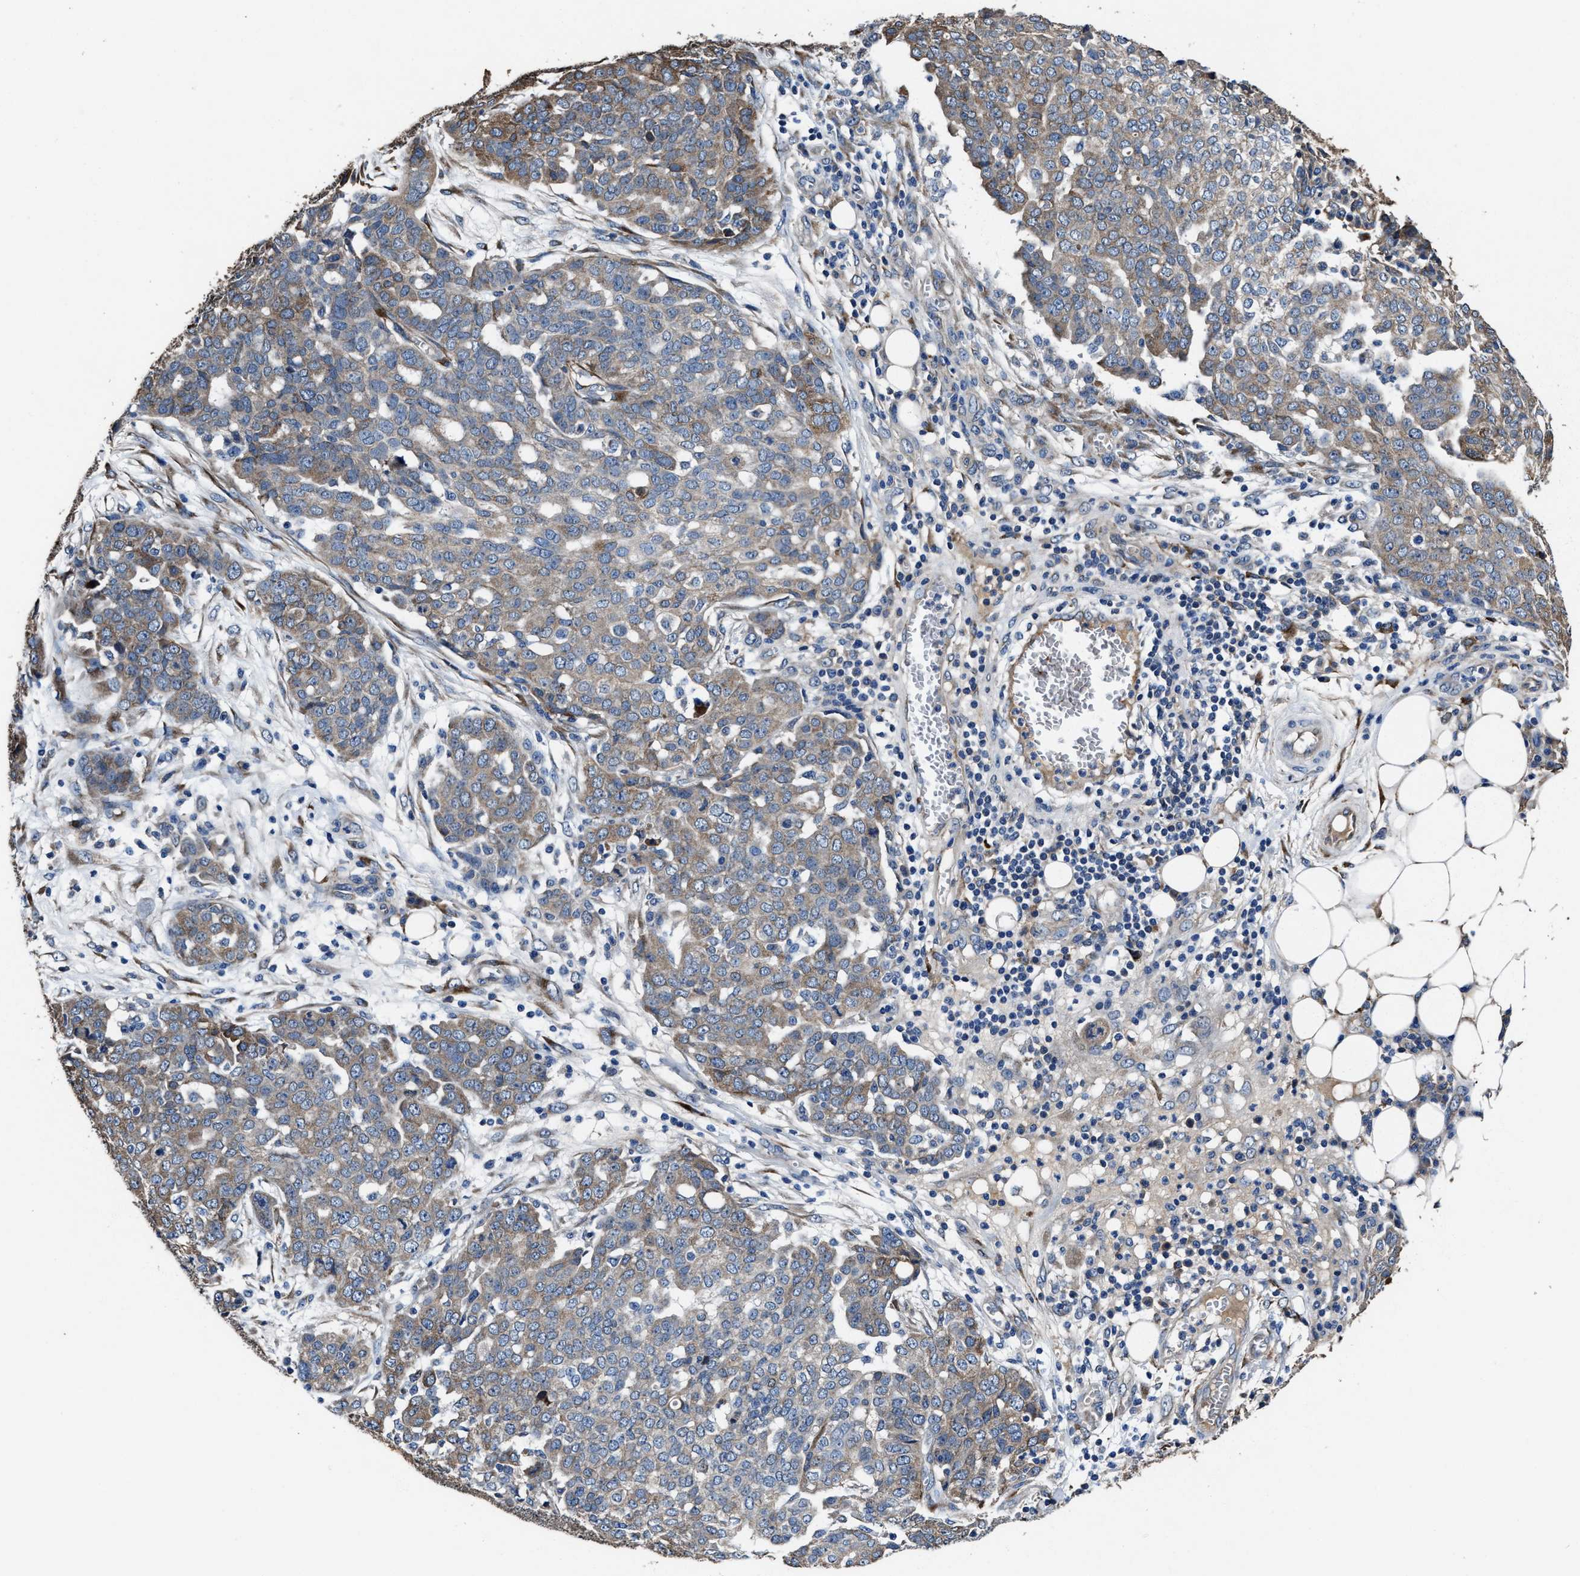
{"staining": {"intensity": "weak", "quantity": "25%-75%", "location": "cytoplasmic/membranous"}, "tissue": "ovarian cancer", "cell_type": "Tumor cells", "image_type": "cancer", "snomed": [{"axis": "morphology", "description": "Cystadenocarcinoma, serous, NOS"}, {"axis": "topography", "description": "Soft tissue"}, {"axis": "topography", "description": "Ovary"}], "caption": "This image demonstrates immunohistochemistry staining of ovarian cancer (serous cystadenocarcinoma), with low weak cytoplasmic/membranous positivity in about 25%-75% of tumor cells.", "gene": "IDNK", "patient": {"sex": "female", "age": 57}}